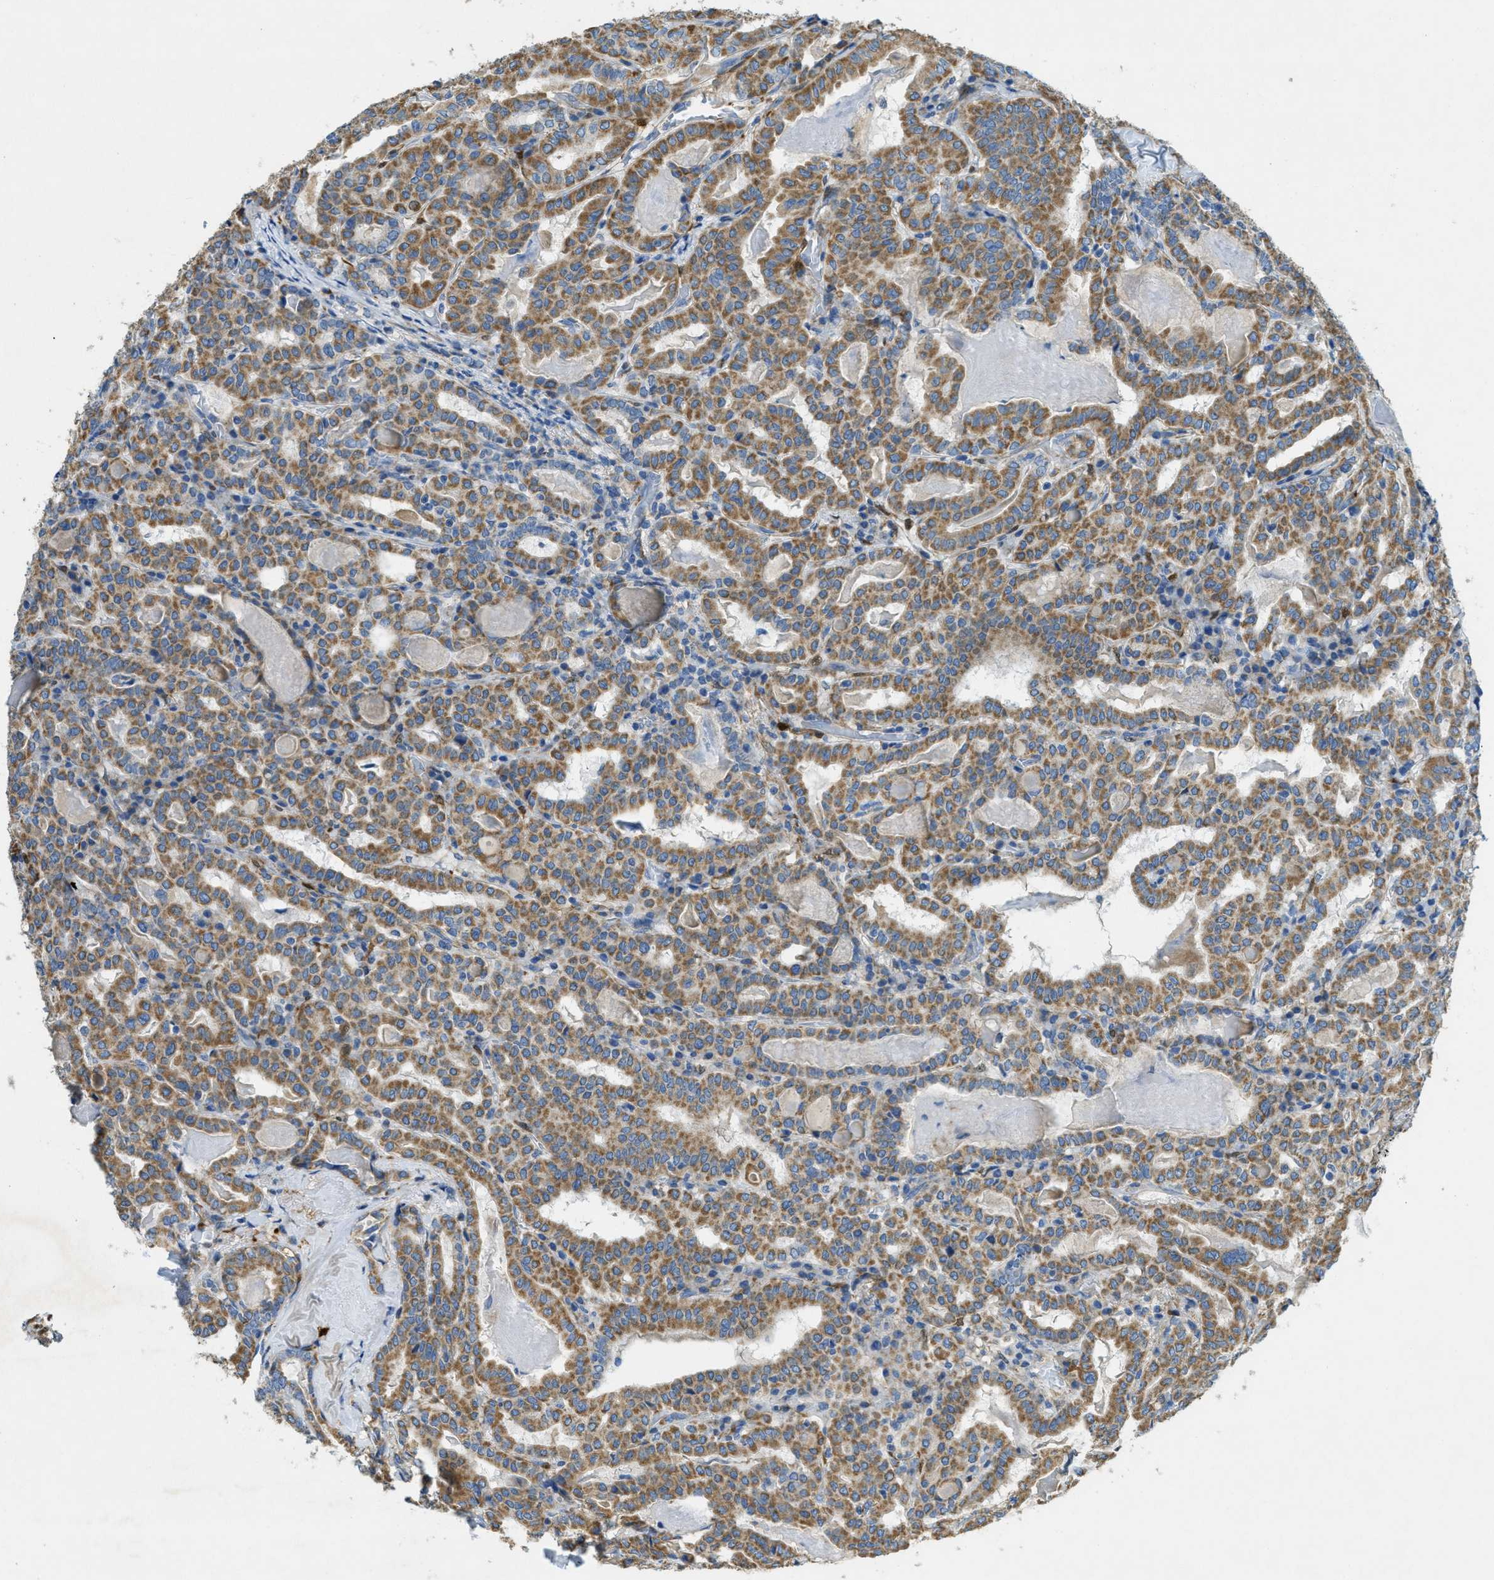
{"staining": {"intensity": "moderate", "quantity": ">75%", "location": "cytoplasmic/membranous"}, "tissue": "thyroid cancer", "cell_type": "Tumor cells", "image_type": "cancer", "snomed": [{"axis": "morphology", "description": "Papillary adenocarcinoma, NOS"}, {"axis": "topography", "description": "Thyroid gland"}], "caption": "Human thyroid papillary adenocarcinoma stained with a protein marker reveals moderate staining in tumor cells.", "gene": "CYGB", "patient": {"sex": "female", "age": 42}}